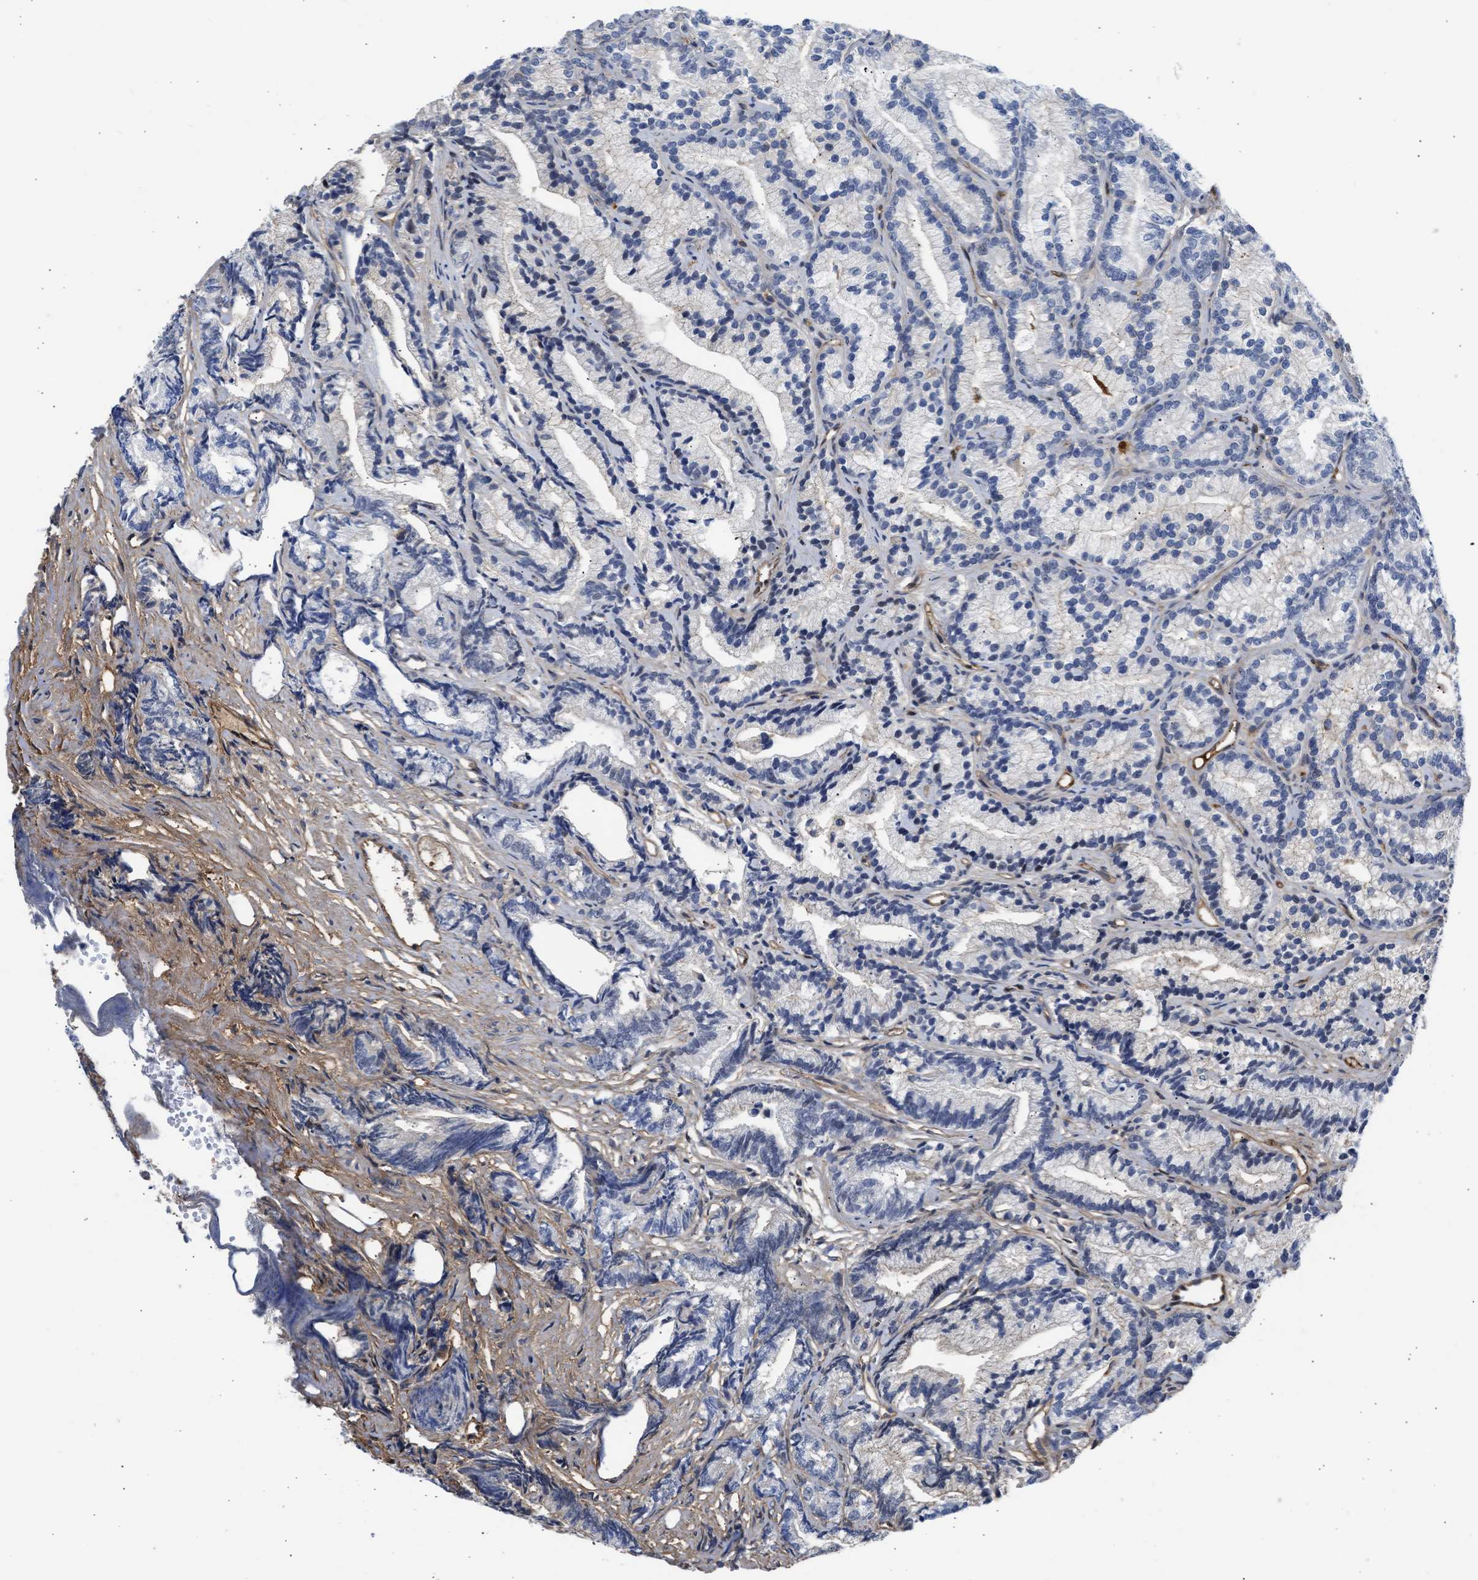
{"staining": {"intensity": "negative", "quantity": "none", "location": "none"}, "tissue": "prostate cancer", "cell_type": "Tumor cells", "image_type": "cancer", "snomed": [{"axis": "morphology", "description": "Adenocarcinoma, Low grade"}, {"axis": "topography", "description": "Prostate"}], "caption": "Photomicrograph shows no protein positivity in tumor cells of prostate cancer tissue.", "gene": "MAS1L", "patient": {"sex": "male", "age": 89}}